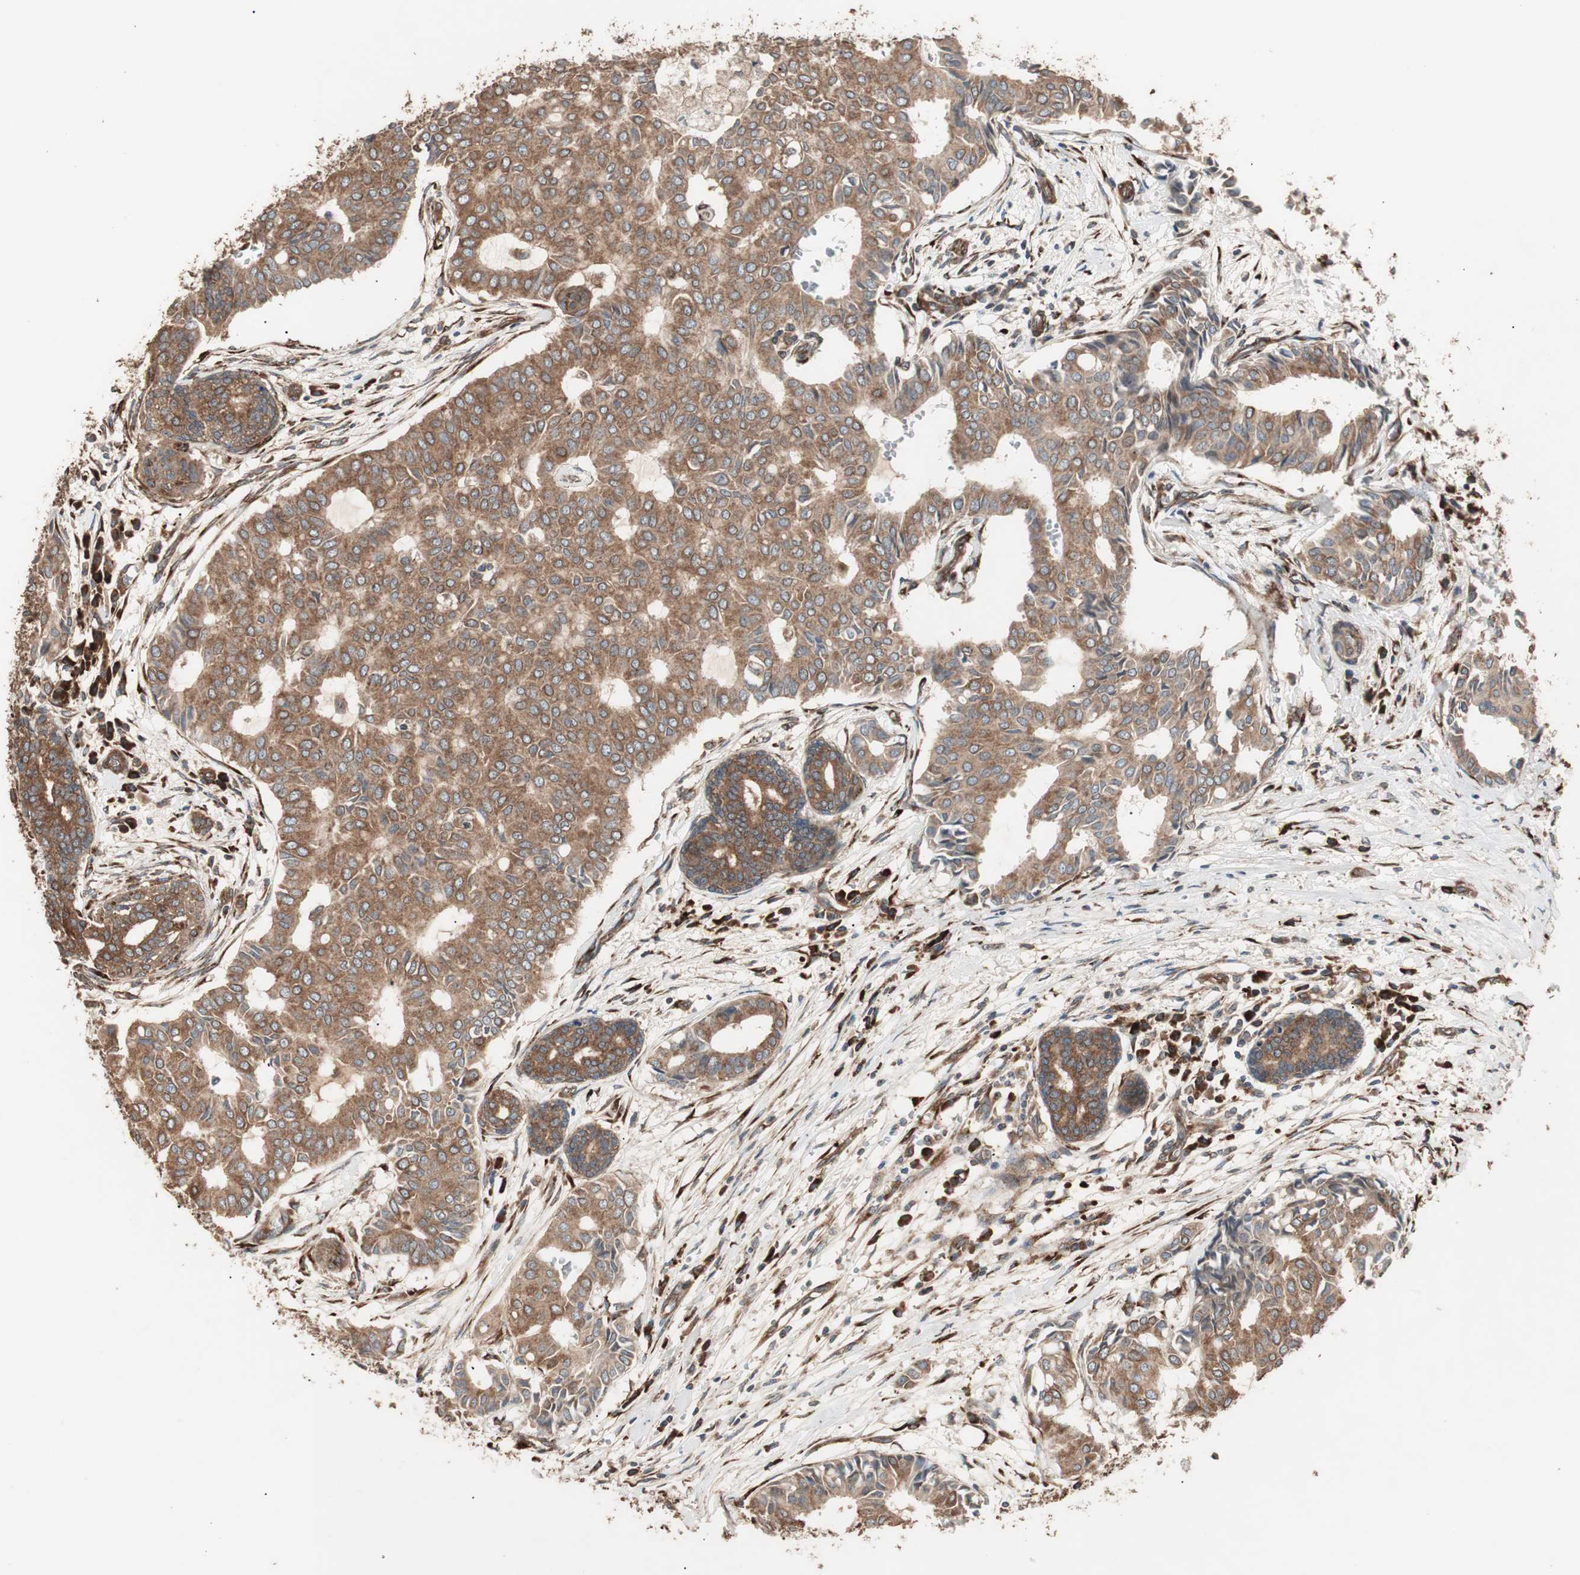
{"staining": {"intensity": "moderate", "quantity": ">75%", "location": "cytoplasmic/membranous"}, "tissue": "head and neck cancer", "cell_type": "Tumor cells", "image_type": "cancer", "snomed": [{"axis": "morphology", "description": "Adenocarcinoma, NOS"}, {"axis": "topography", "description": "Salivary gland"}, {"axis": "topography", "description": "Head-Neck"}], "caption": "This histopathology image reveals immunohistochemistry staining of human head and neck cancer (adenocarcinoma), with medium moderate cytoplasmic/membranous positivity in about >75% of tumor cells.", "gene": "LZTS1", "patient": {"sex": "female", "age": 59}}